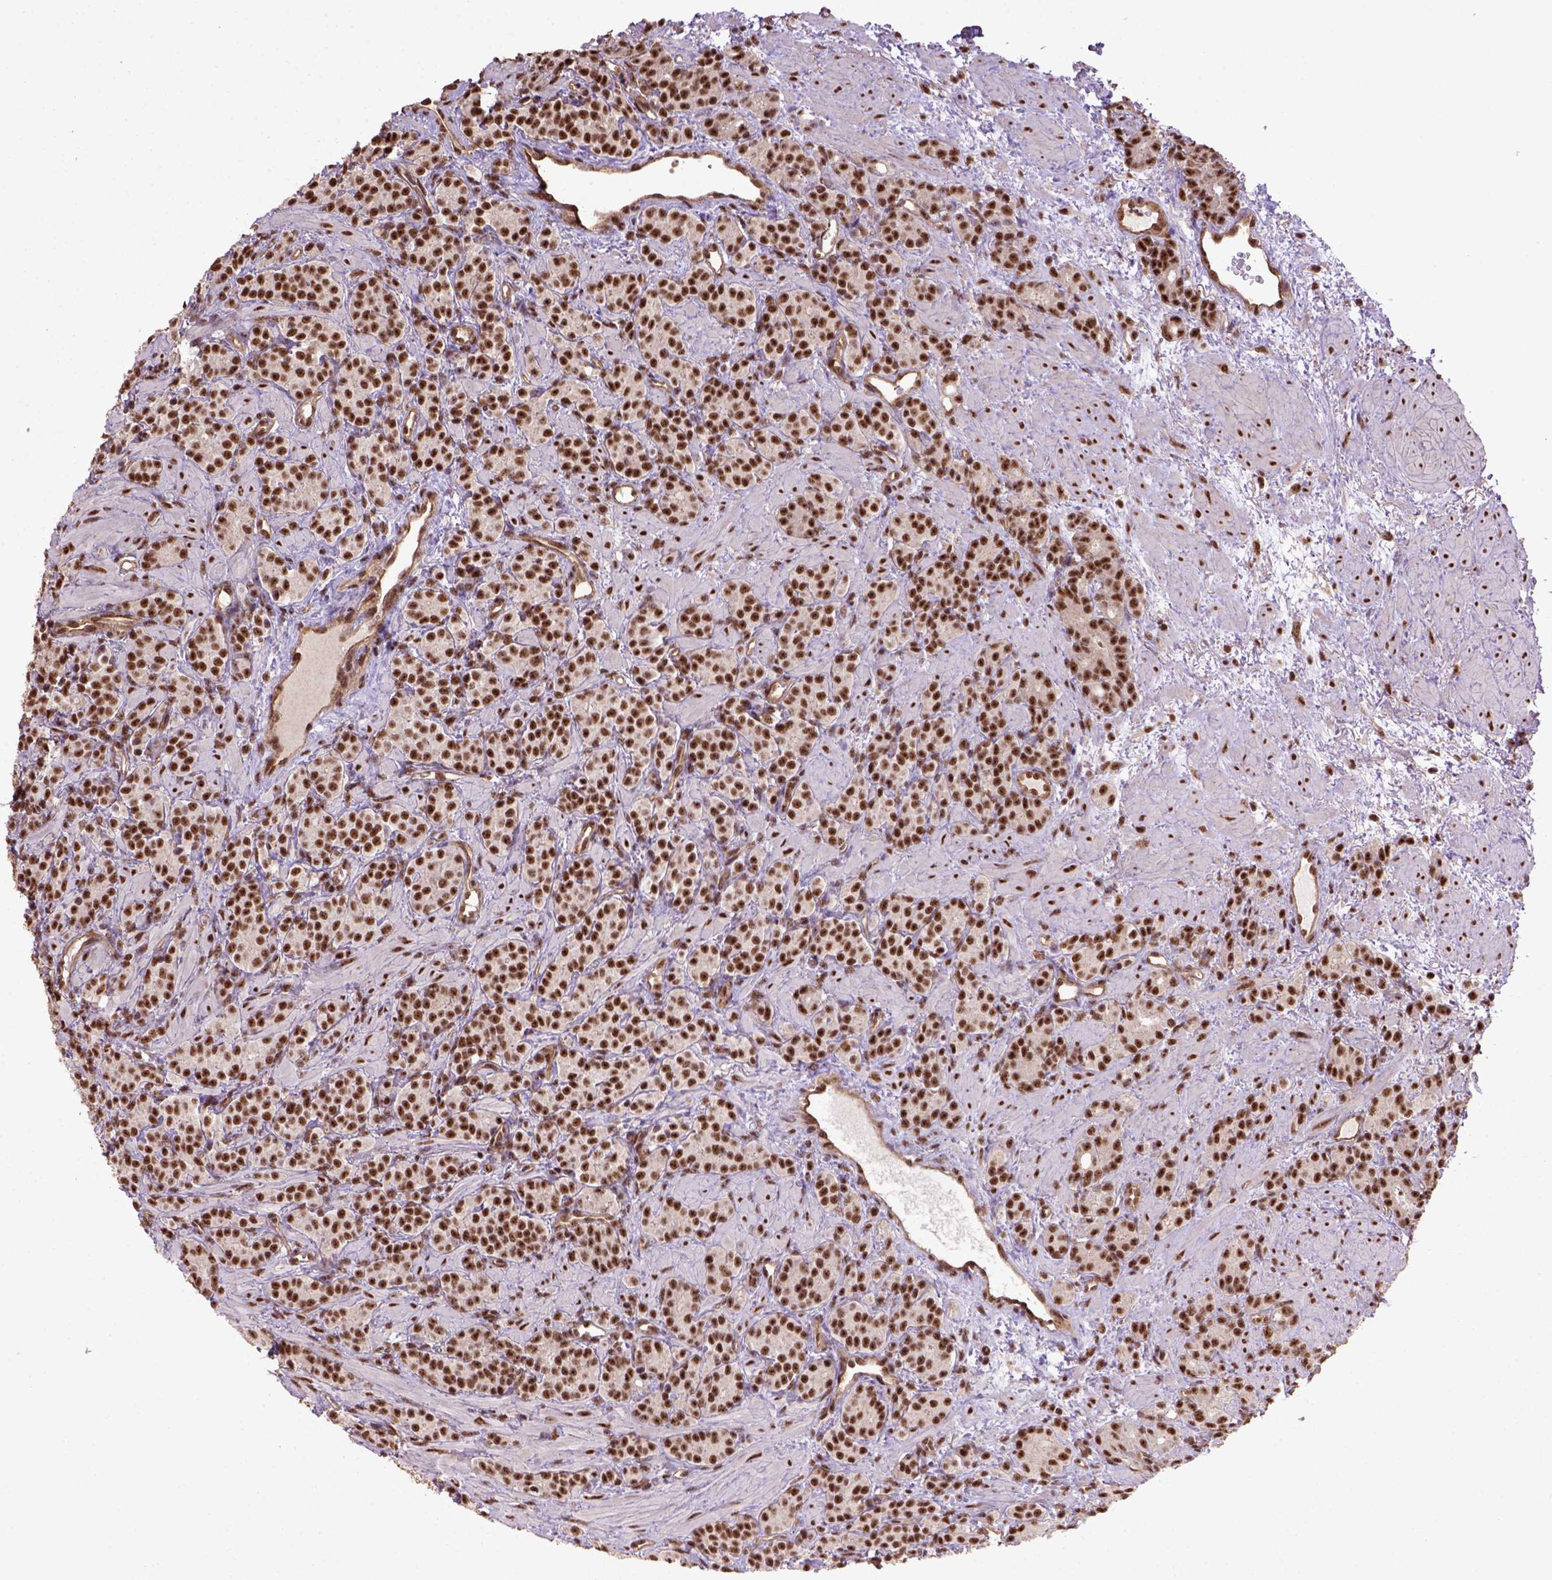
{"staining": {"intensity": "strong", "quantity": ">75%", "location": "nuclear"}, "tissue": "prostate cancer", "cell_type": "Tumor cells", "image_type": "cancer", "snomed": [{"axis": "morphology", "description": "Adenocarcinoma, High grade"}, {"axis": "topography", "description": "Prostate"}], "caption": "Prostate cancer stained with a brown dye demonstrates strong nuclear positive staining in about >75% of tumor cells.", "gene": "PPIG", "patient": {"sex": "male", "age": 84}}